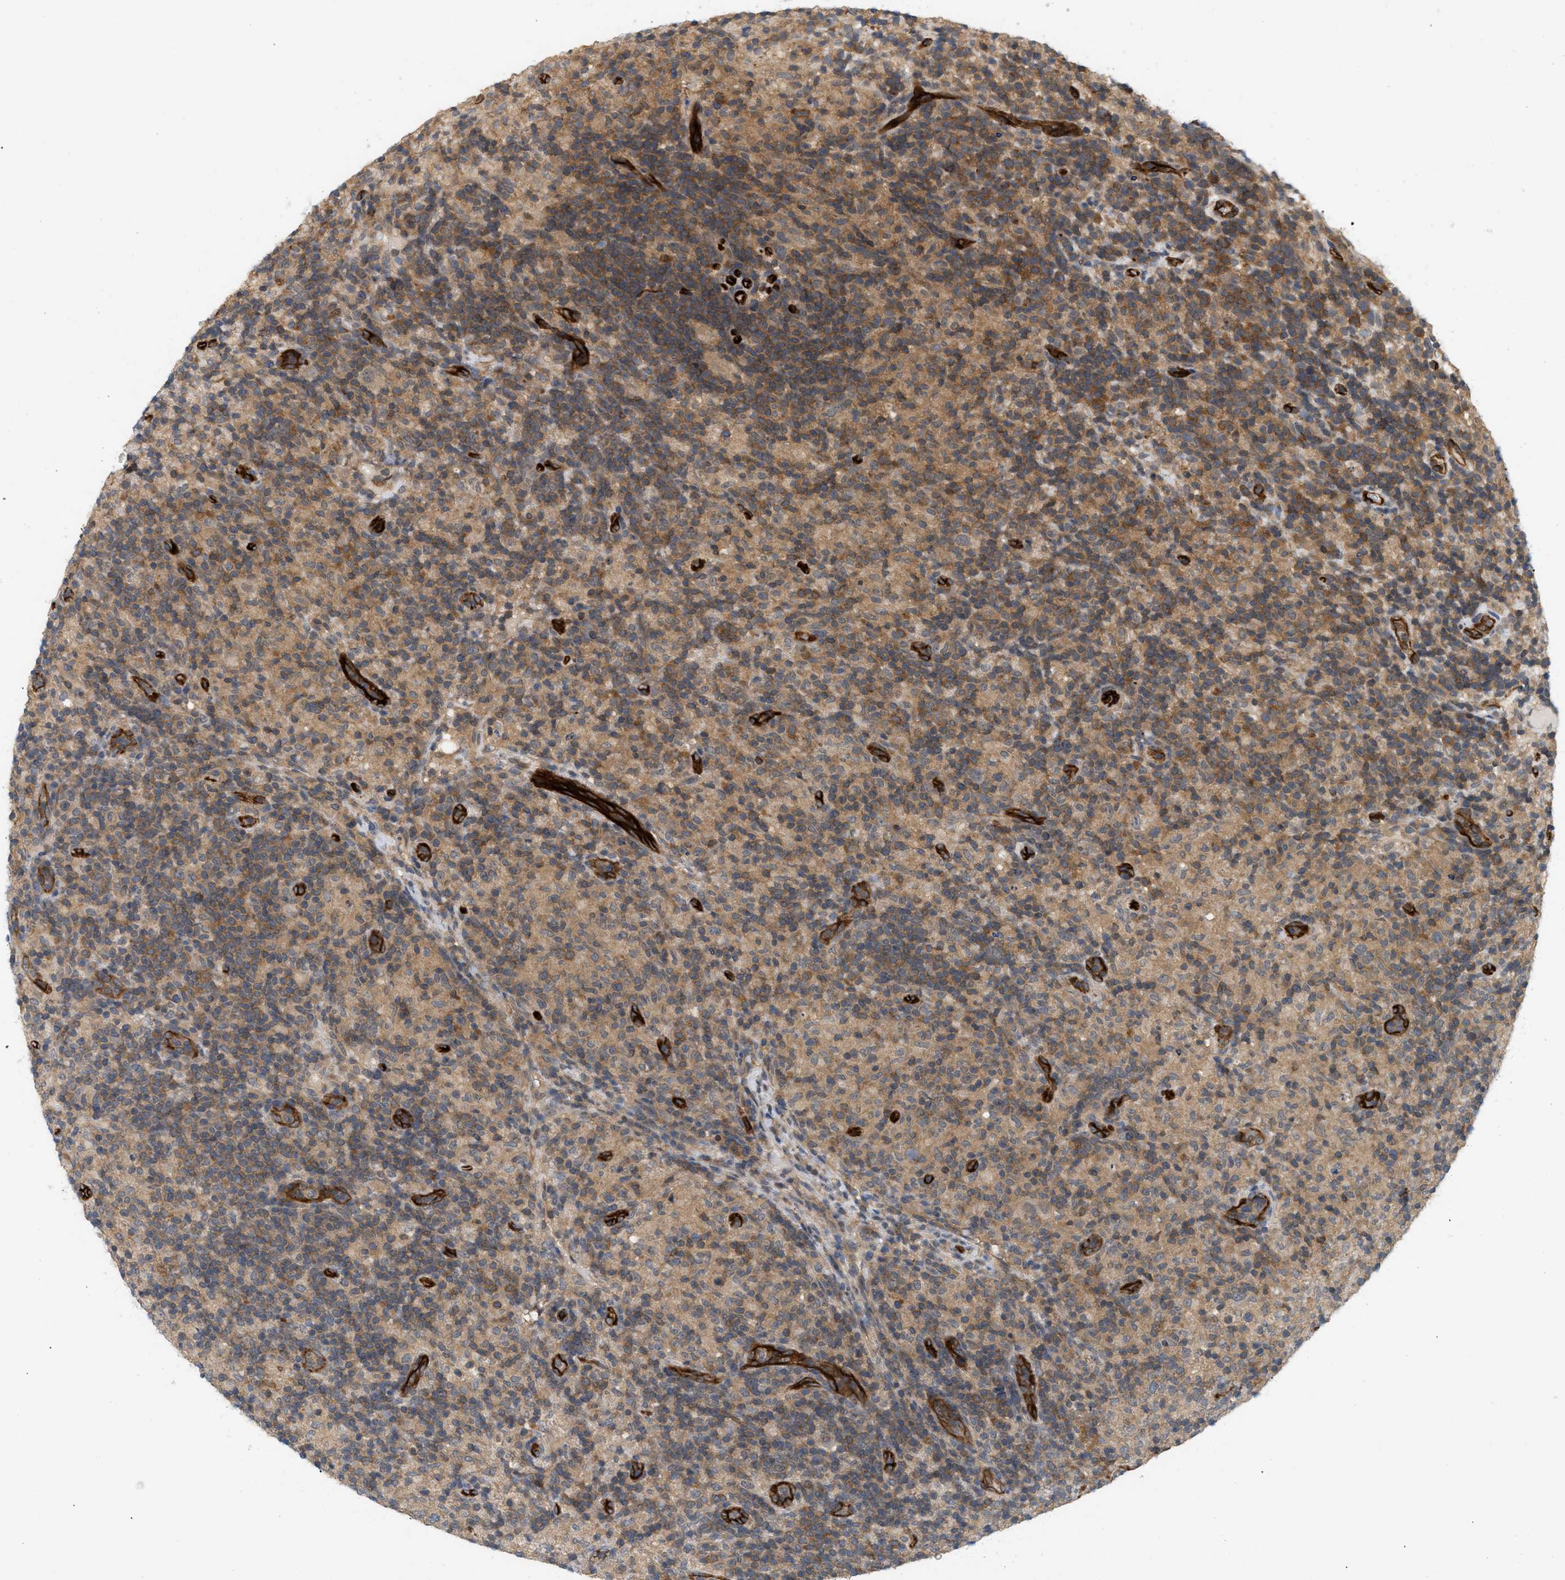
{"staining": {"intensity": "weak", "quantity": "25%-75%", "location": "cytoplasmic/membranous"}, "tissue": "lymphoma", "cell_type": "Tumor cells", "image_type": "cancer", "snomed": [{"axis": "morphology", "description": "Hodgkin's disease, NOS"}, {"axis": "topography", "description": "Lymph node"}], "caption": "Immunohistochemistry (IHC) (DAB) staining of Hodgkin's disease shows weak cytoplasmic/membranous protein staining in about 25%-75% of tumor cells.", "gene": "PALMD", "patient": {"sex": "male", "age": 70}}